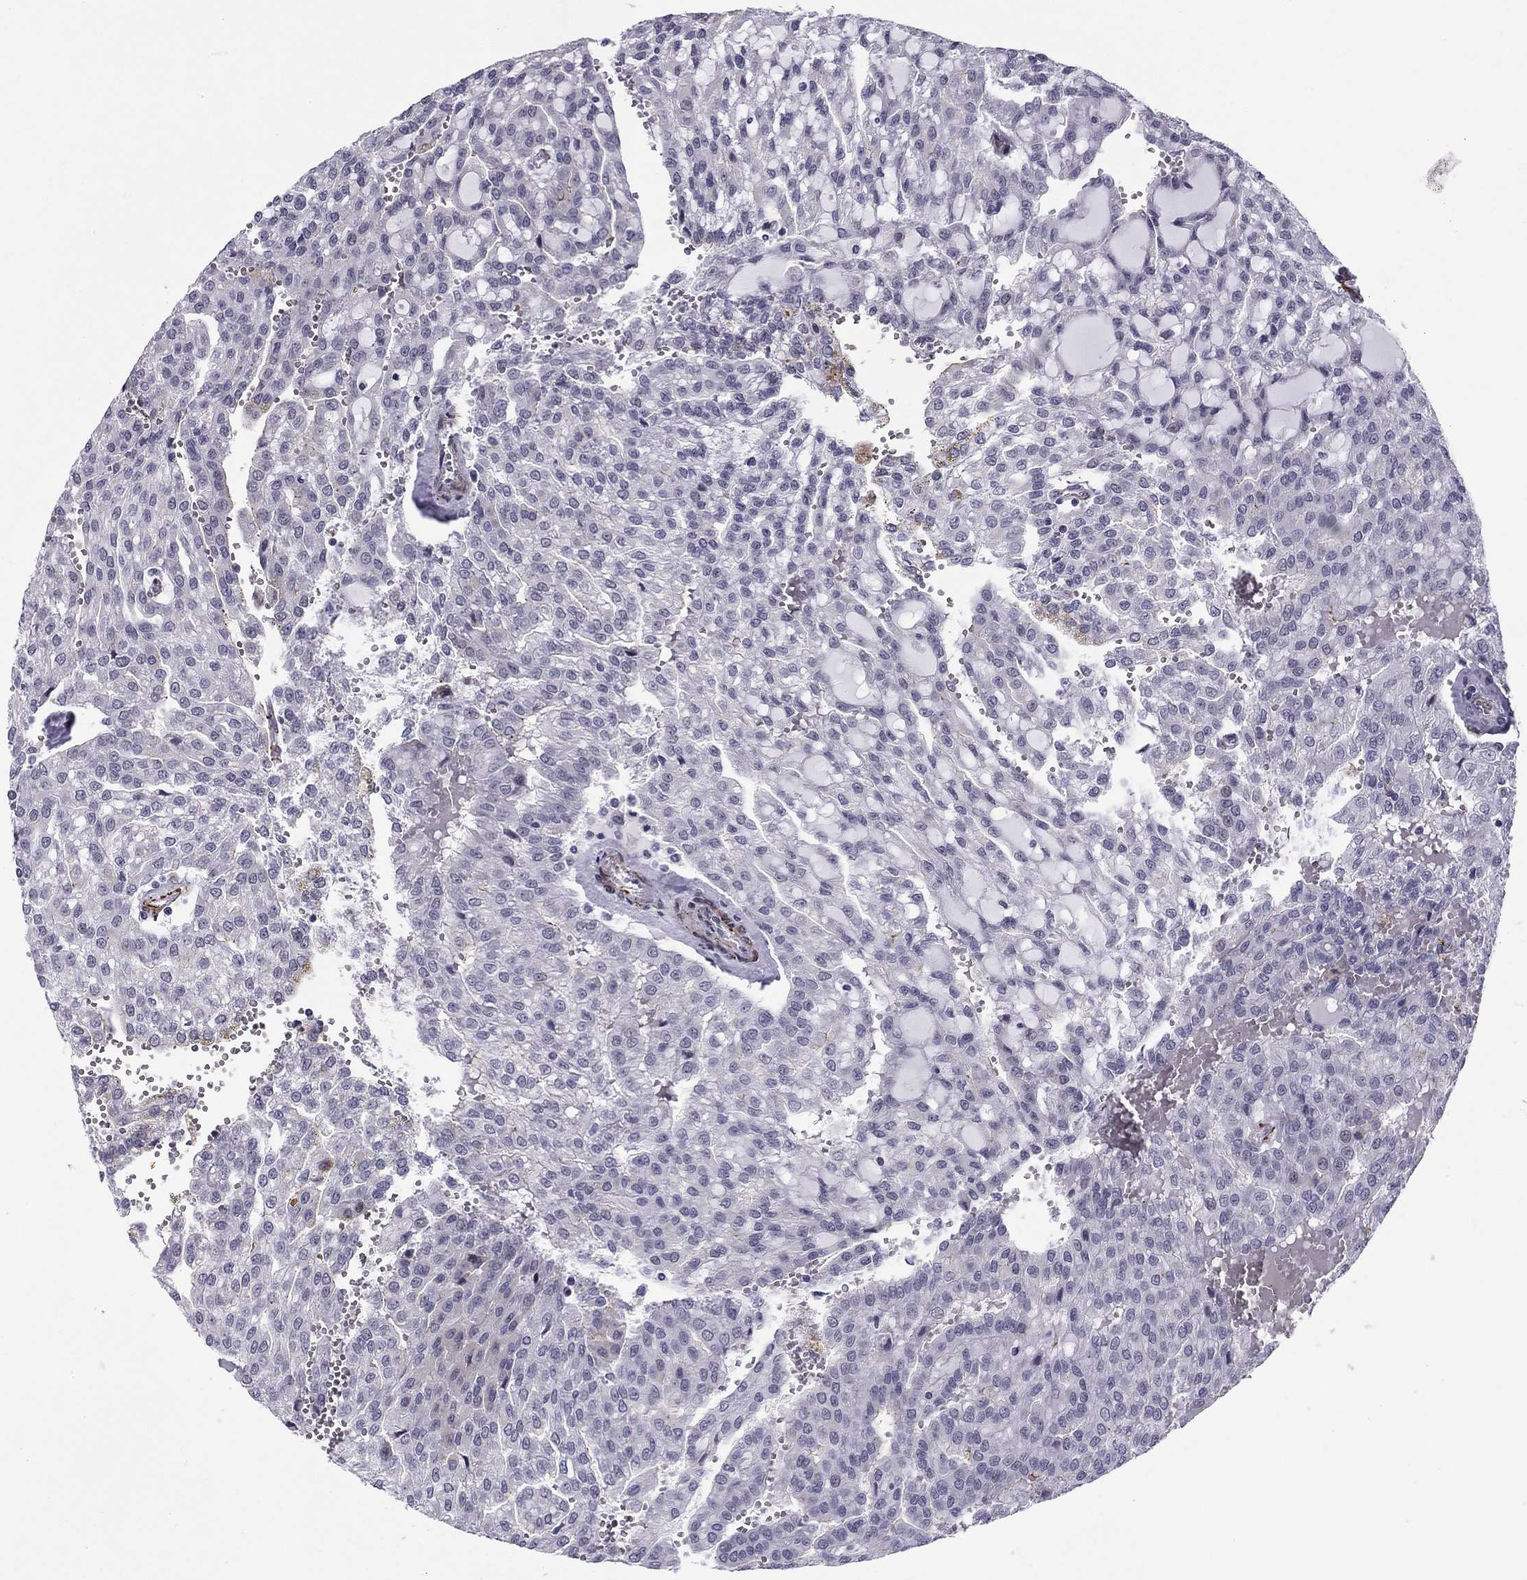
{"staining": {"intensity": "negative", "quantity": "none", "location": "none"}, "tissue": "renal cancer", "cell_type": "Tumor cells", "image_type": "cancer", "snomed": [{"axis": "morphology", "description": "Adenocarcinoma, NOS"}, {"axis": "topography", "description": "Kidney"}], "caption": "Photomicrograph shows no significant protein staining in tumor cells of renal cancer.", "gene": "ANKS4B", "patient": {"sex": "male", "age": 63}}